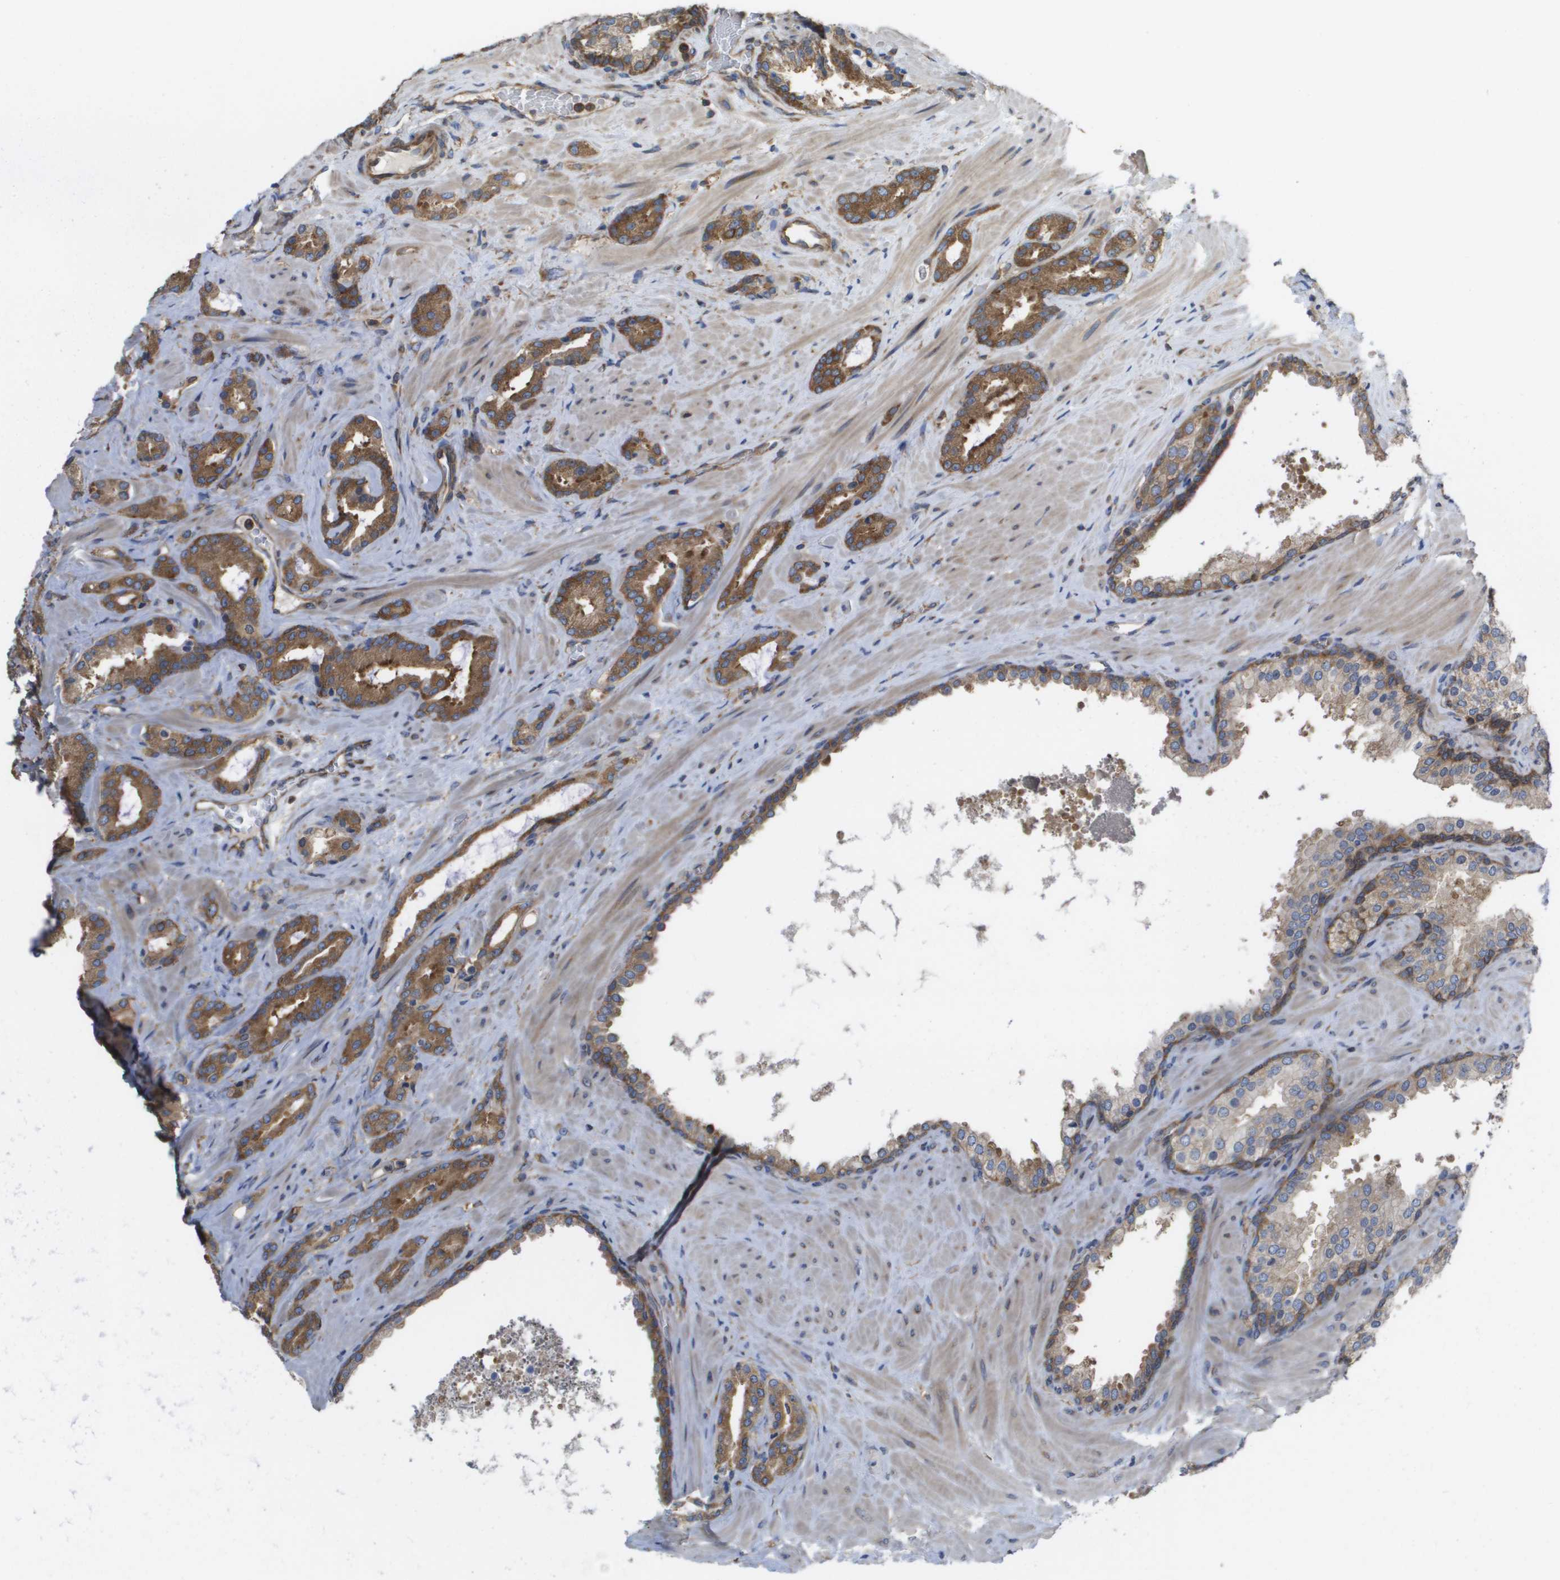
{"staining": {"intensity": "moderate", "quantity": ">75%", "location": "cytoplasmic/membranous"}, "tissue": "prostate cancer", "cell_type": "Tumor cells", "image_type": "cancer", "snomed": [{"axis": "morphology", "description": "Adenocarcinoma, High grade"}, {"axis": "topography", "description": "Prostate"}], "caption": "About >75% of tumor cells in human prostate adenocarcinoma (high-grade) reveal moderate cytoplasmic/membranous protein expression as visualized by brown immunohistochemical staining.", "gene": "EIF4G2", "patient": {"sex": "male", "age": 64}}